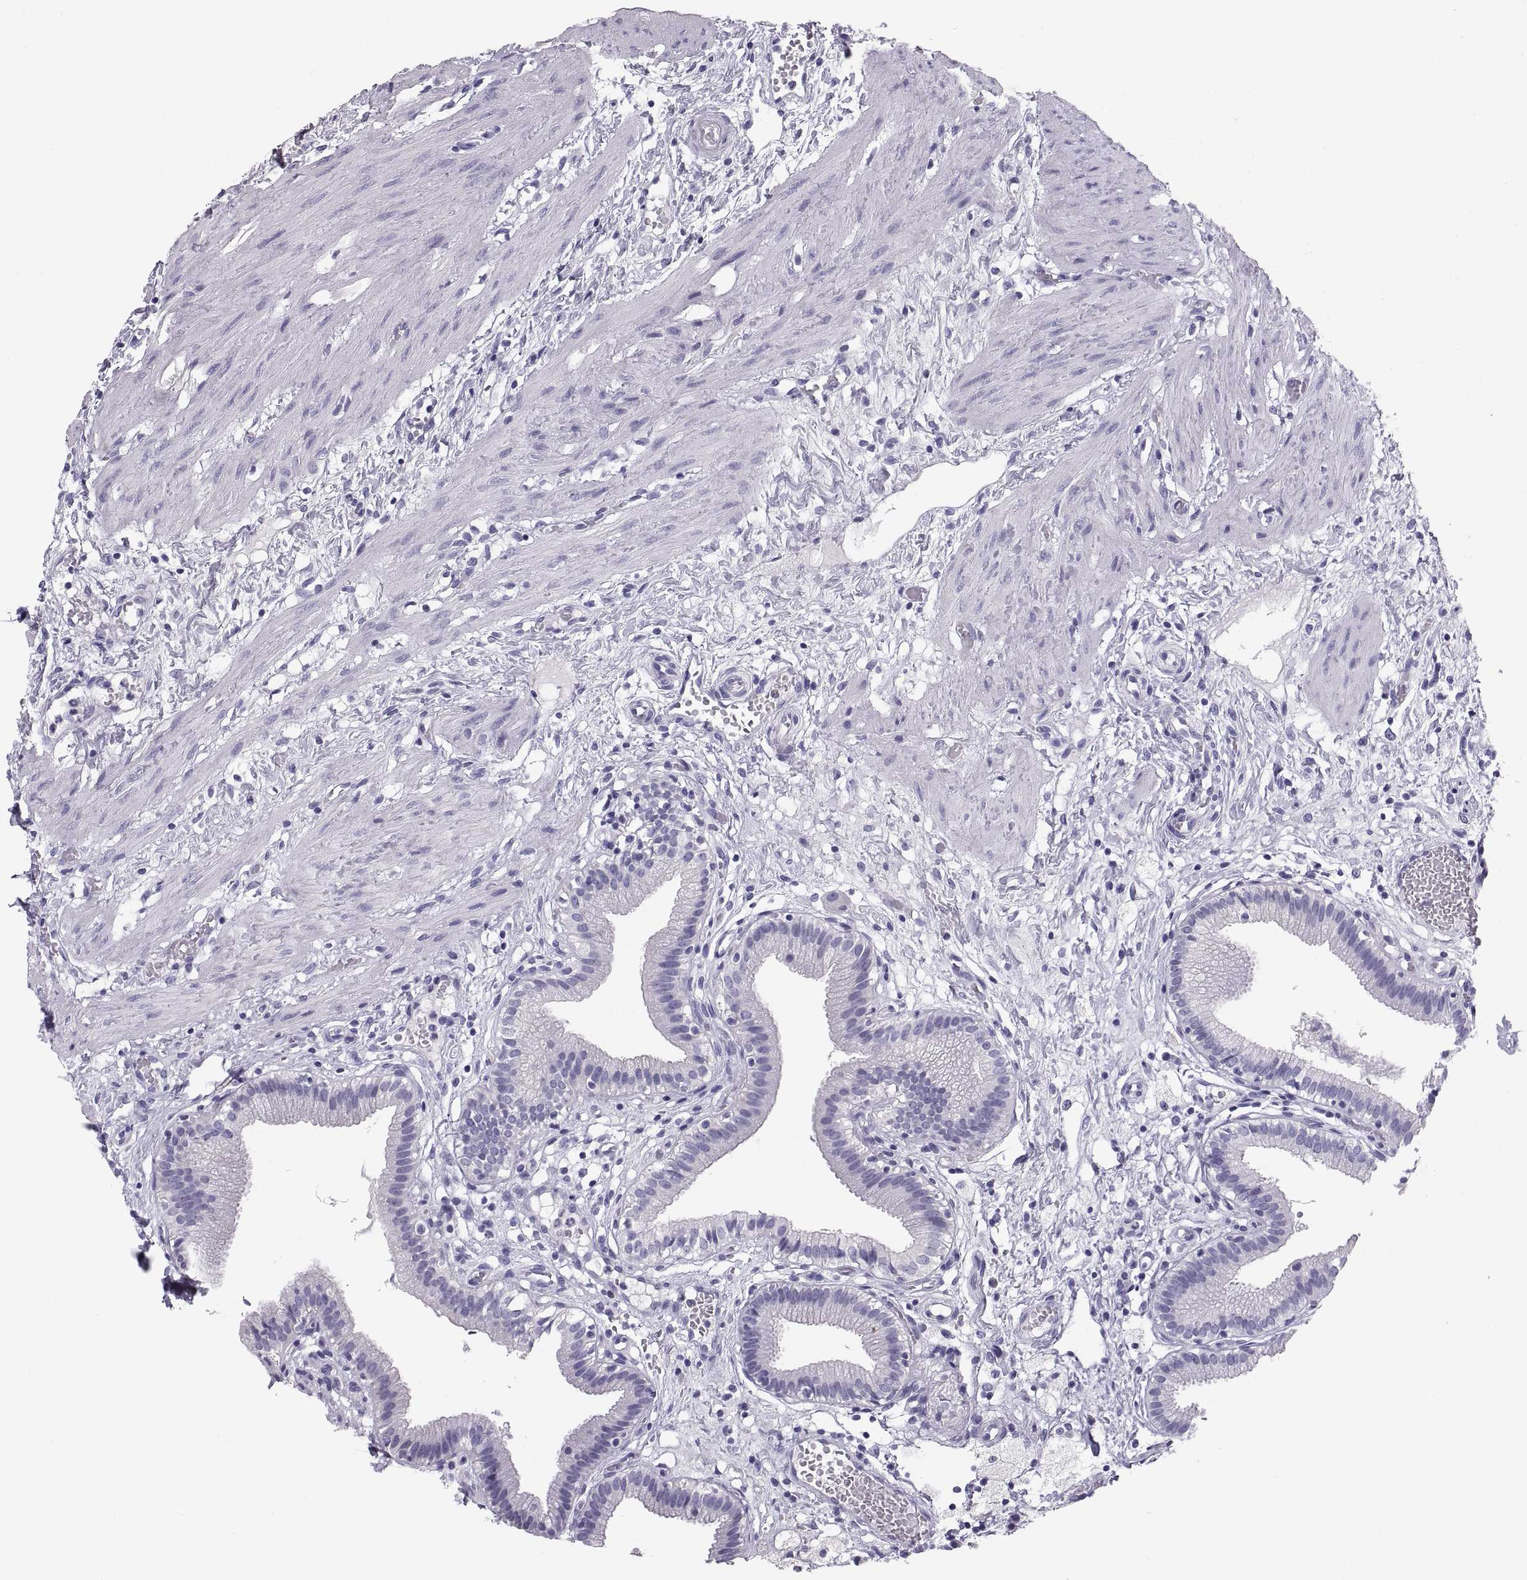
{"staining": {"intensity": "negative", "quantity": "none", "location": "none"}, "tissue": "gallbladder", "cell_type": "Glandular cells", "image_type": "normal", "snomed": [{"axis": "morphology", "description": "Normal tissue, NOS"}, {"axis": "topography", "description": "Gallbladder"}], "caption": "Immunohistochemistry histopathology image of normal gallbladder: human gallbladder stained with DAB reveals no significant protein positivity in glandular cells.", "gene": "PAX2", "patient": {"sex": "female", "age": 24}}